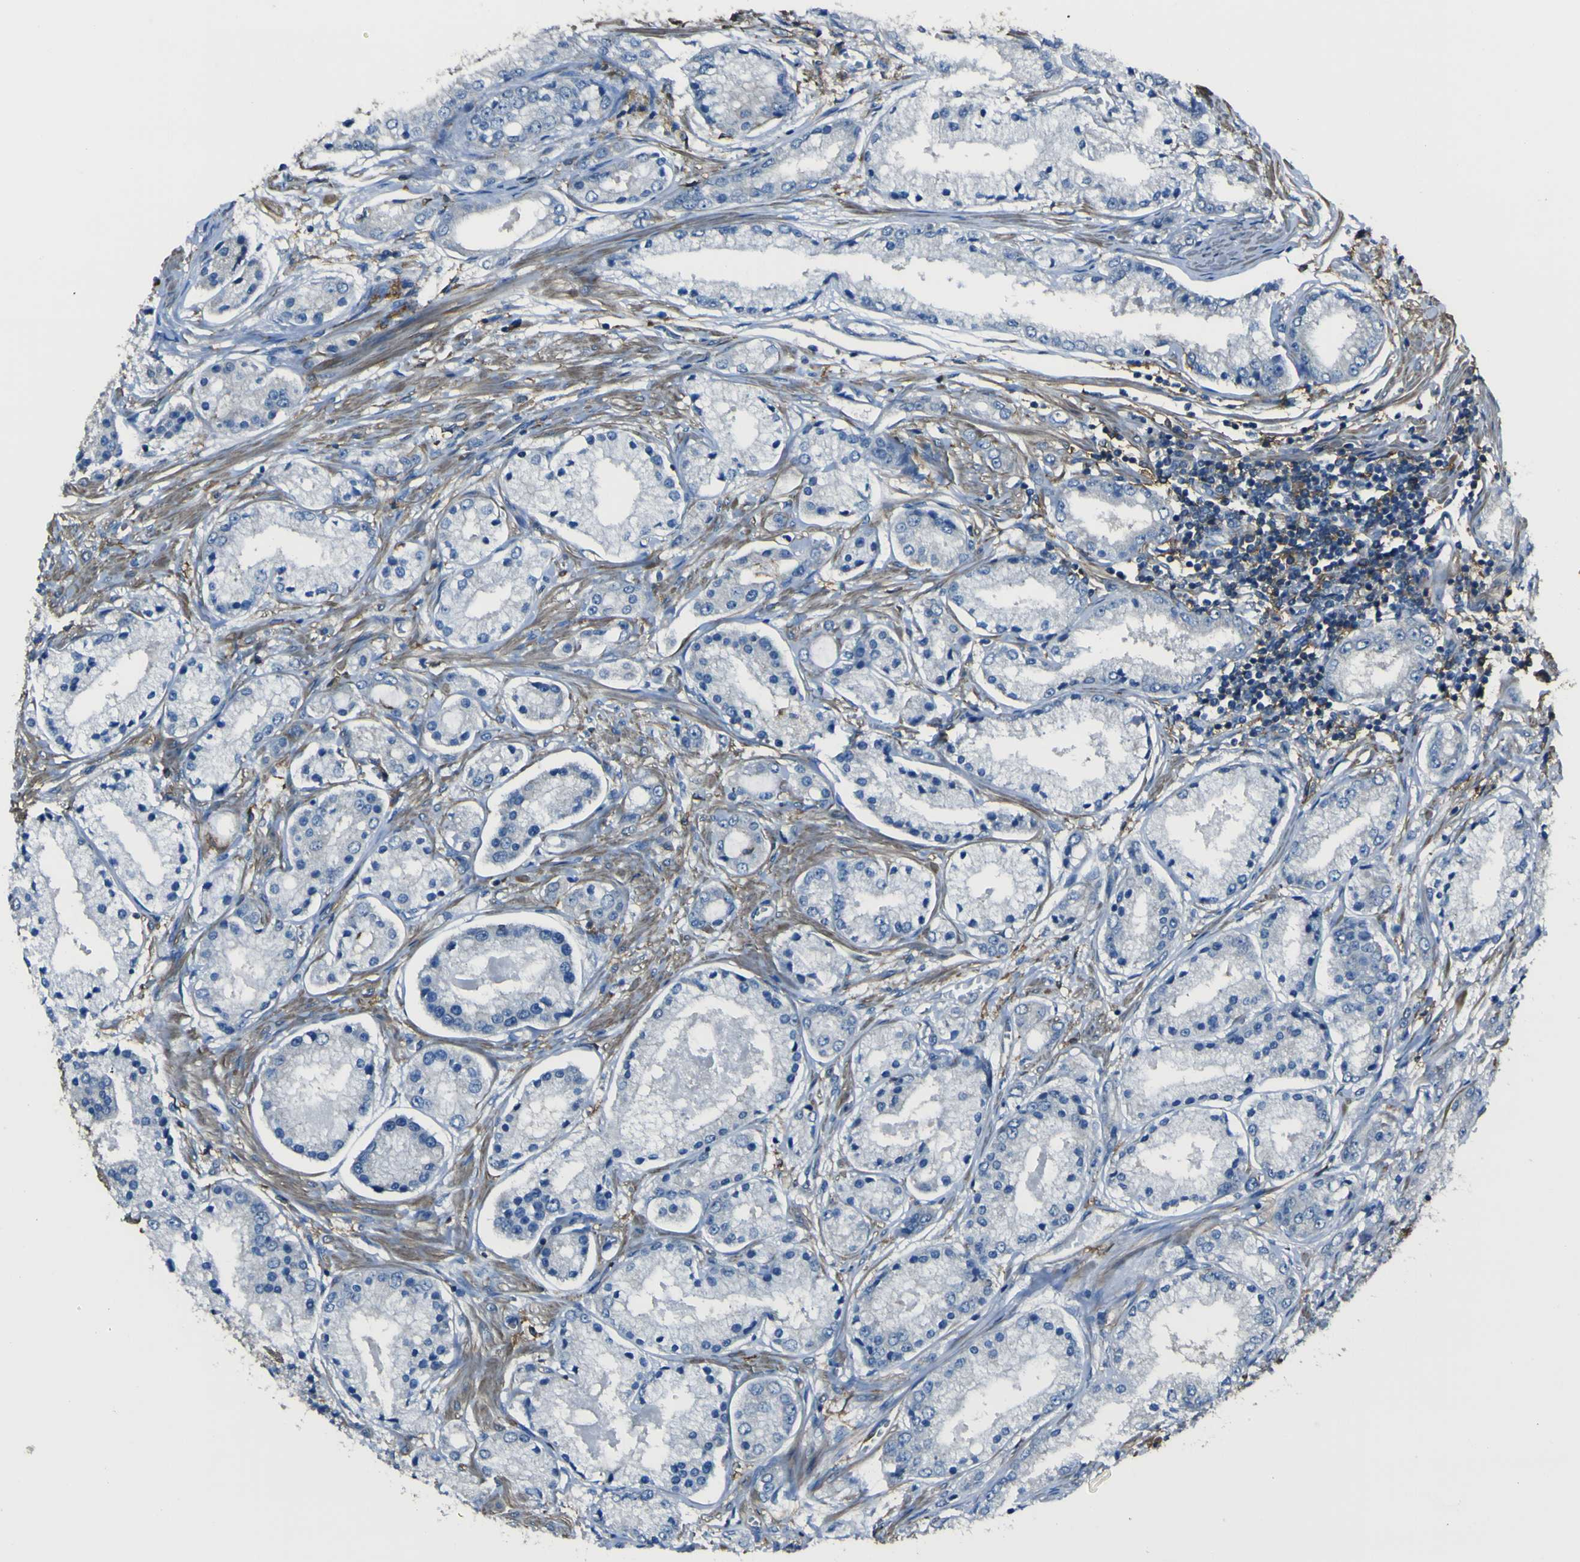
{"staining": {"intensity": "negative", "quantity": "none", "location": "none"}, "tissue": "prostate cancer", "cell_type": "Tumor cells", "image_type": "cancer", "snomed": [{"axis": "morphology", "description": "Adenocarcinoma, High grade"}, {"axis": "topography", "description": "Prostate"}], "caption": "This is an immunohistochemistry photomicrograph of human prostate high-grade adenocarcinoma. There is no staining in tumor cells.", "gene": "LAIR1", "patient": {"sex": "male", "age": 59}}